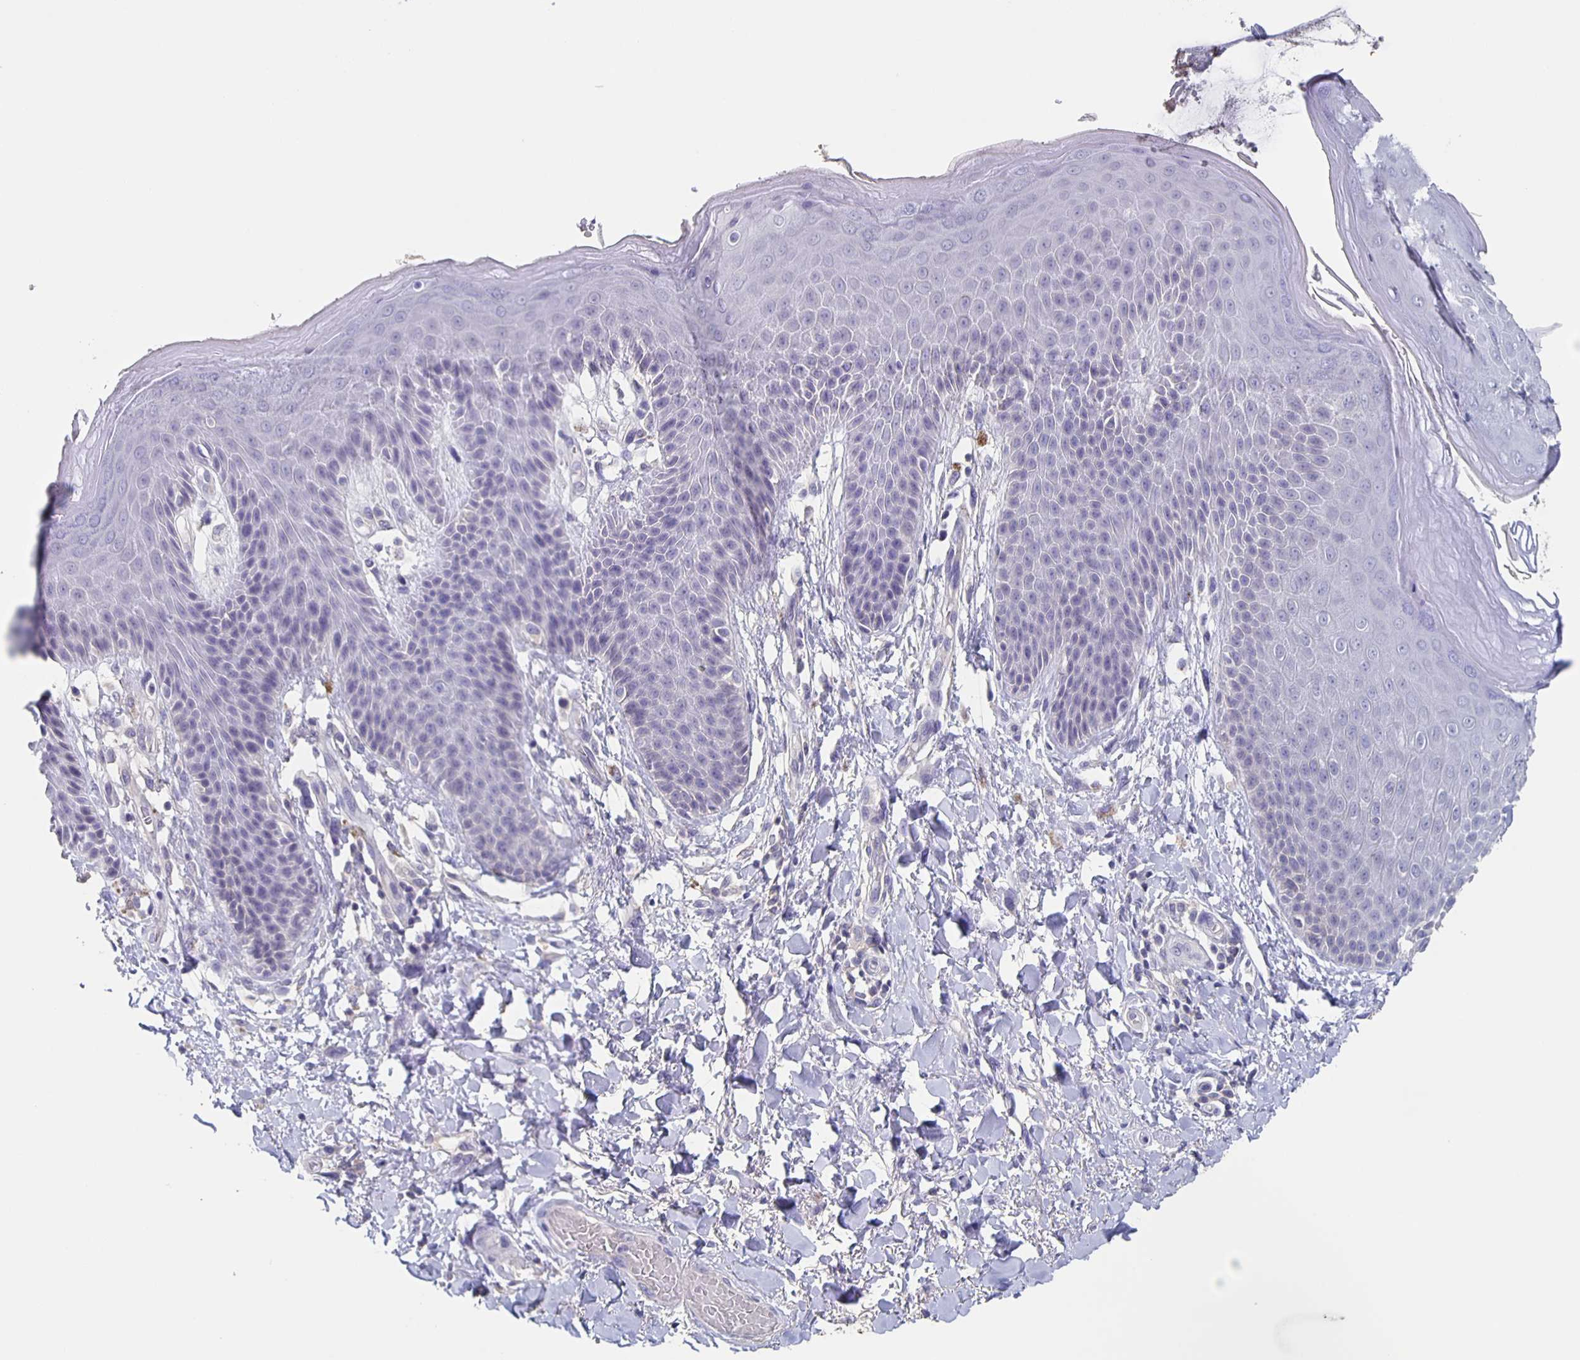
{"staining": {"intensity": "negative", "quantity": "none", "location": "none"}, "tissue": "skin", "cell_type": "Epidermal cells", "image_type": "normal", "snomed": [{"axis": "morphology", "description": "Normal tissue, NOS"}, {"axis": "topography", "description": "Anal"}, {"axis": "topography", "description": "Peripheral nerve tissue"}], "caption": "Epidermal cells are negative for protein expression in normal human skin. (DAB immunohistochemistry (IHC), high magnification).", "gene": "CACNA2D2", "patient": {"sex": "male", "age": 51}}